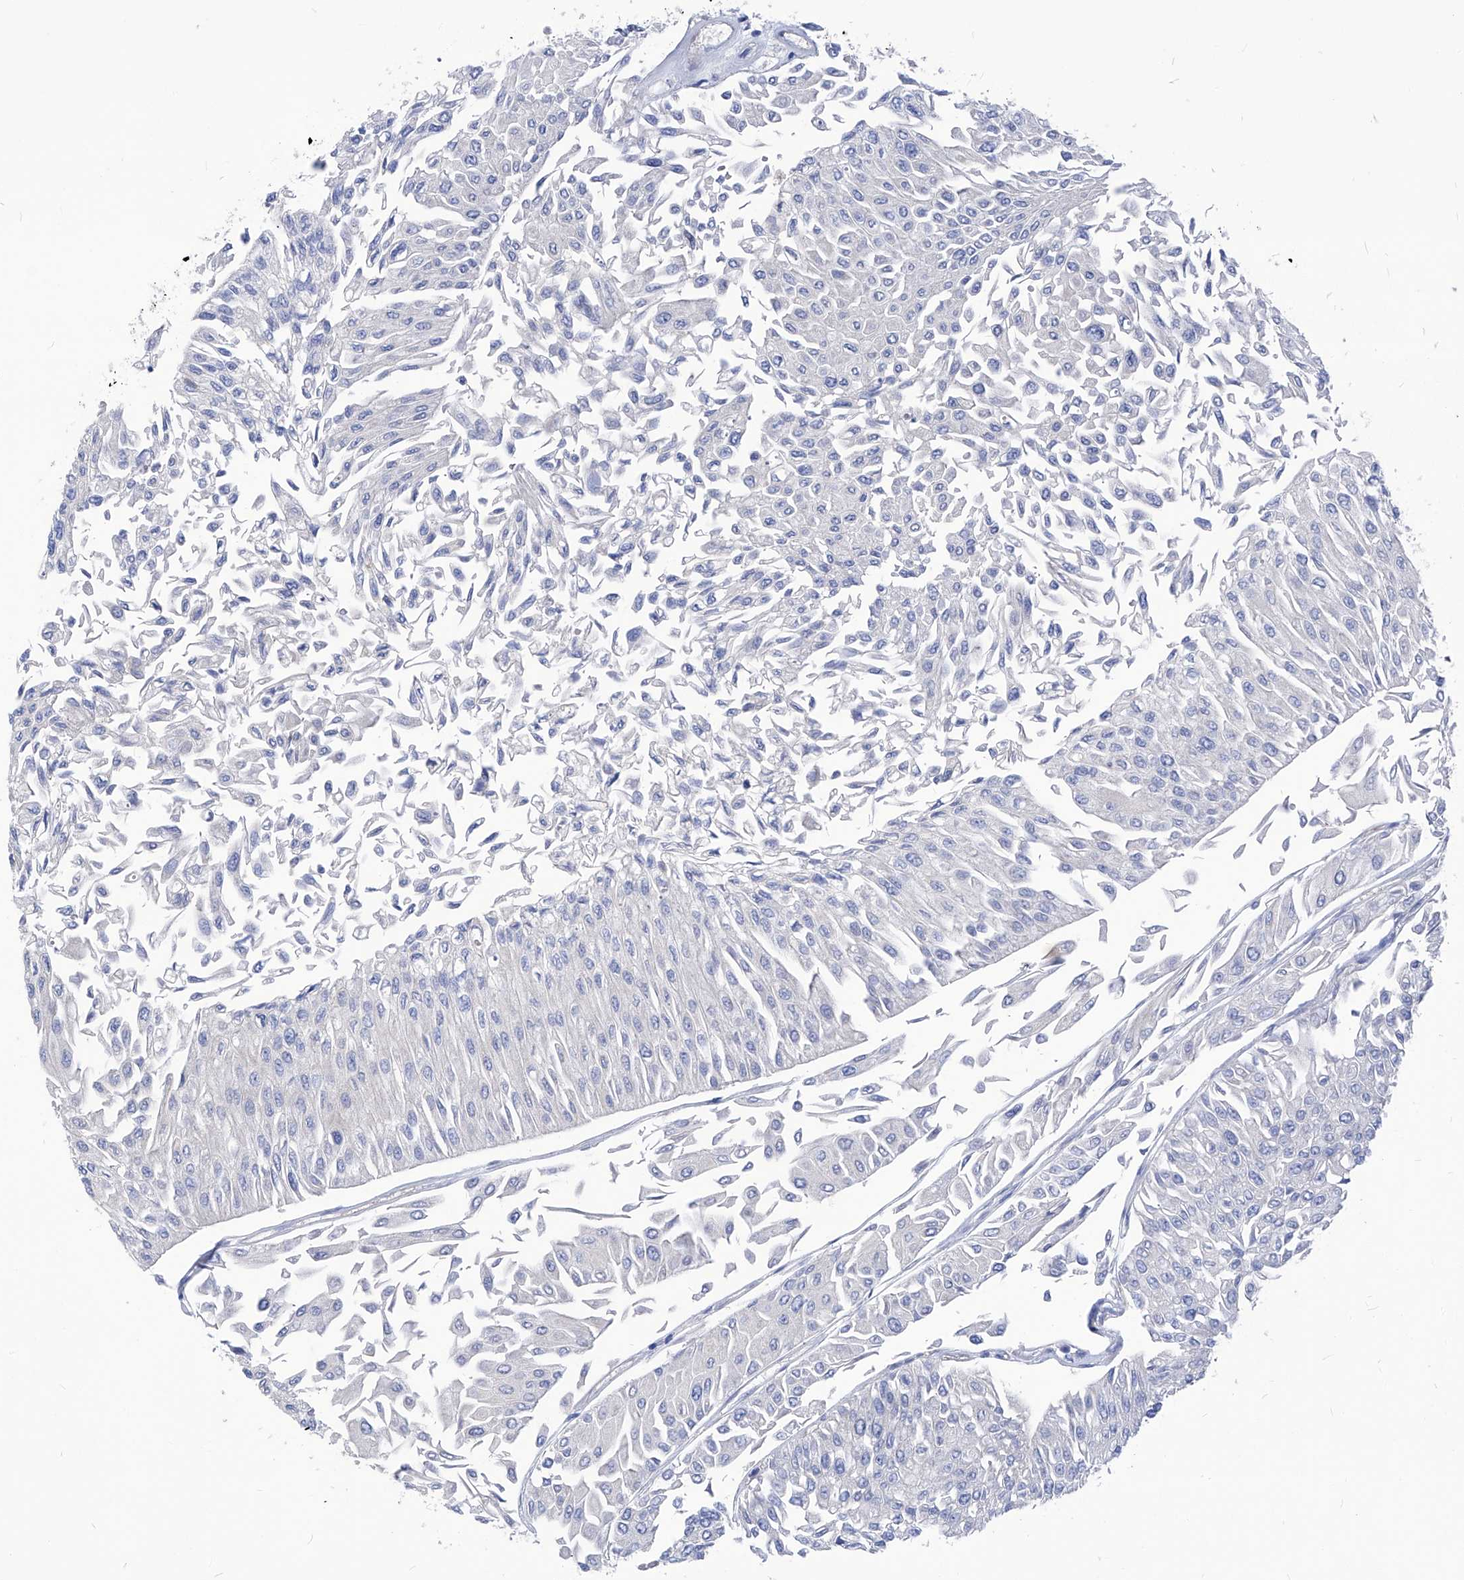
{"staining": {"intensity": "negative", "quantity": "none", "location": "none"}, "tissue": "urothelial cancer", "cell_type": "Tumor cells", "image_type": "cancer", "snomed": [{"axis": "morphology", "description": "Urothelial carcinoma, Low grade"}, {"axis": "topography", "description": "Urinary bladder"}], "caption": "Histopathology image shows no significant protein positivity in tumor cells of urothelial cancer. (Brightfield microscopy of DAB (3,3'-diaminobenzidine) immunohistochemistry at high magnification).", "gene": "XPNPEP1", "patient": {"sex": "male", "age": 67}}